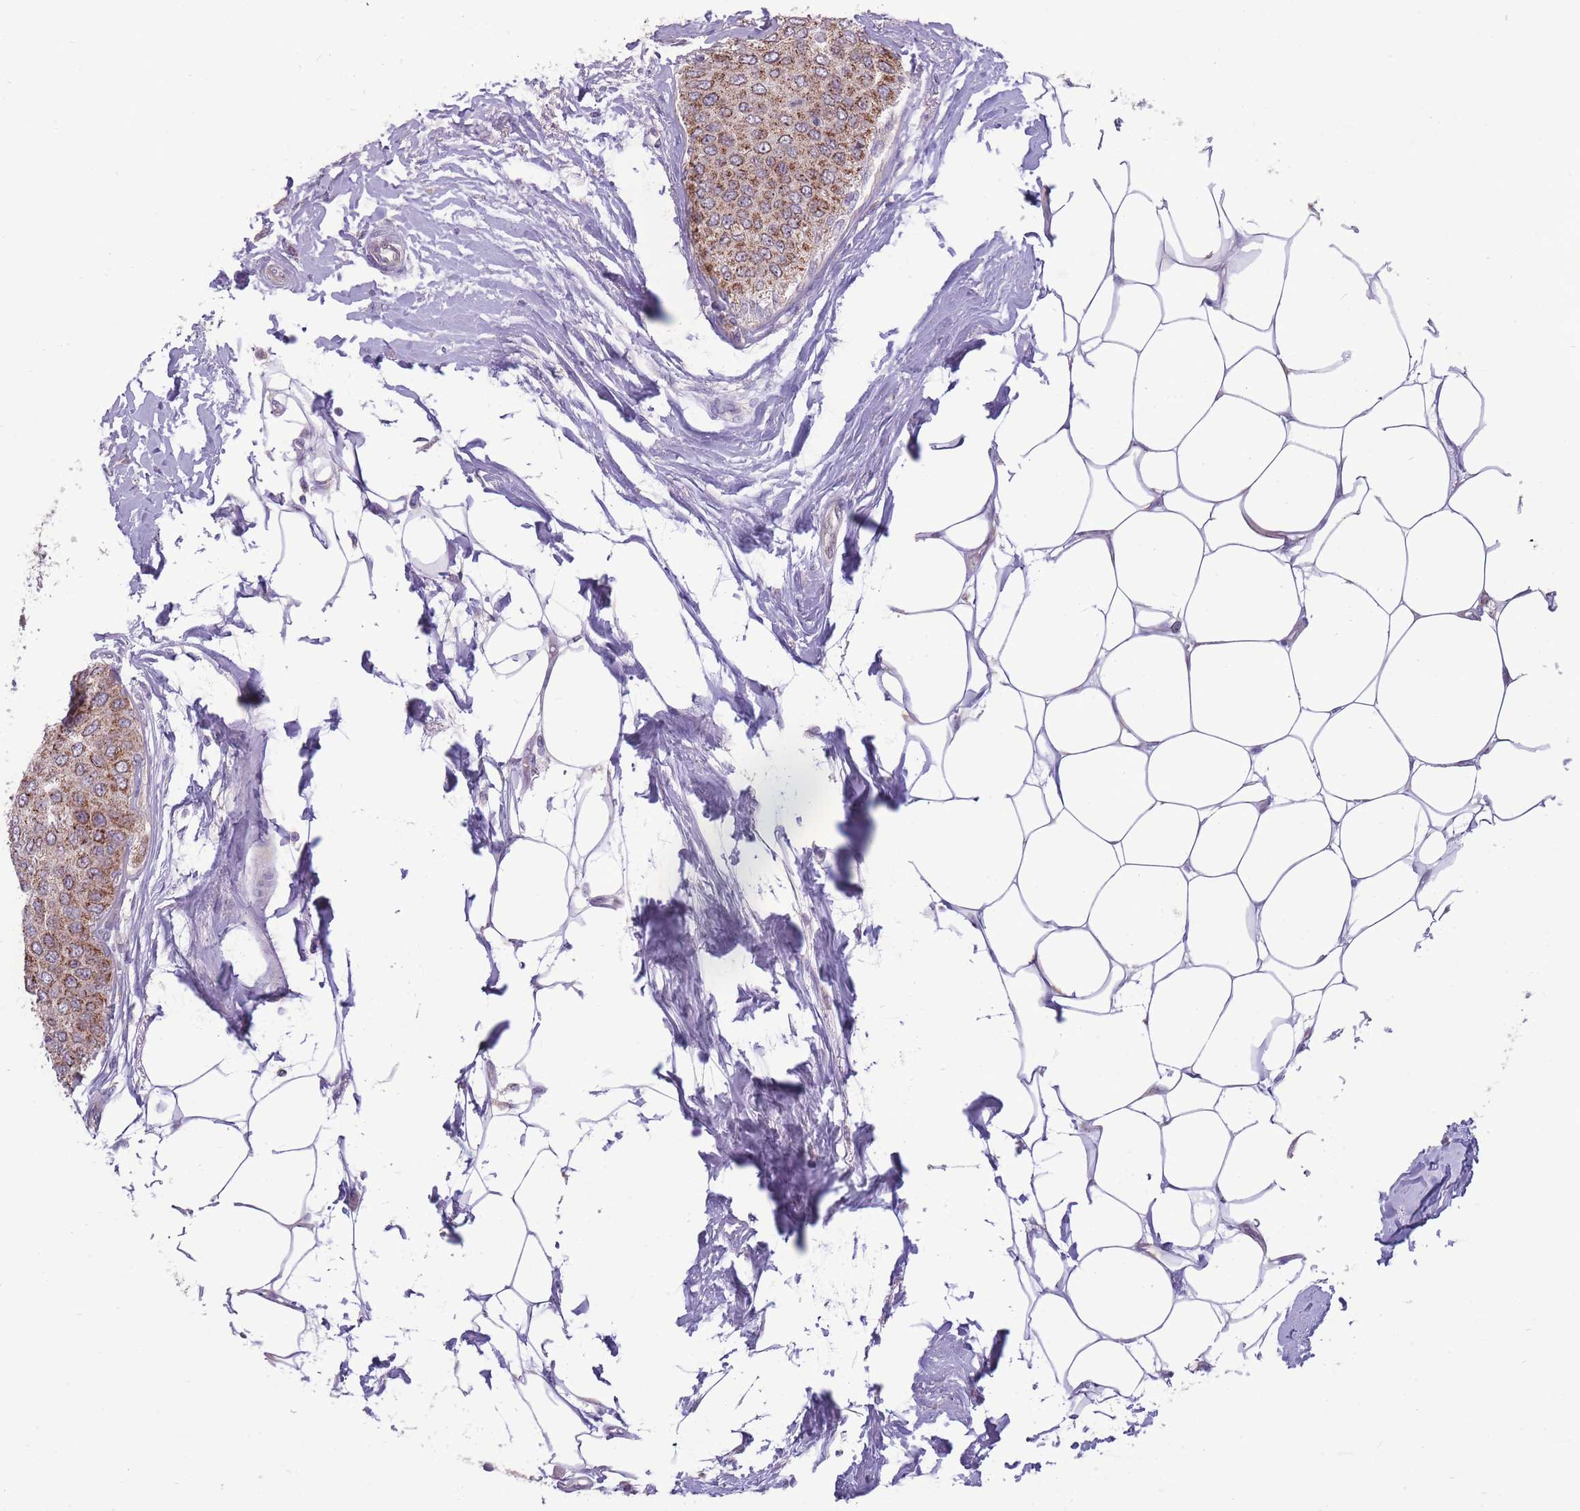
{"staining": {"intensity": "moderate", "quantity": ">75%", "location": "cytoplasmic/membranous"}, "tissue": "breast cancer", "cell_type": "Tumor cells", "image_type": "cancer", "snomed": [{"axis": "morphology", "description": "Duct carcinoma"}, {"axis": "topography", "description": "Breast"}], "caption": "Approximately >75% of tumor cells in breast invasive ductal carcinoma demonstrate moderate cytoplasmic/membranous protein staining as visualized by brown immunohistochemical staining.", "gene": "MCIDAS", "patient": {"sex": "female", "age": 72}}